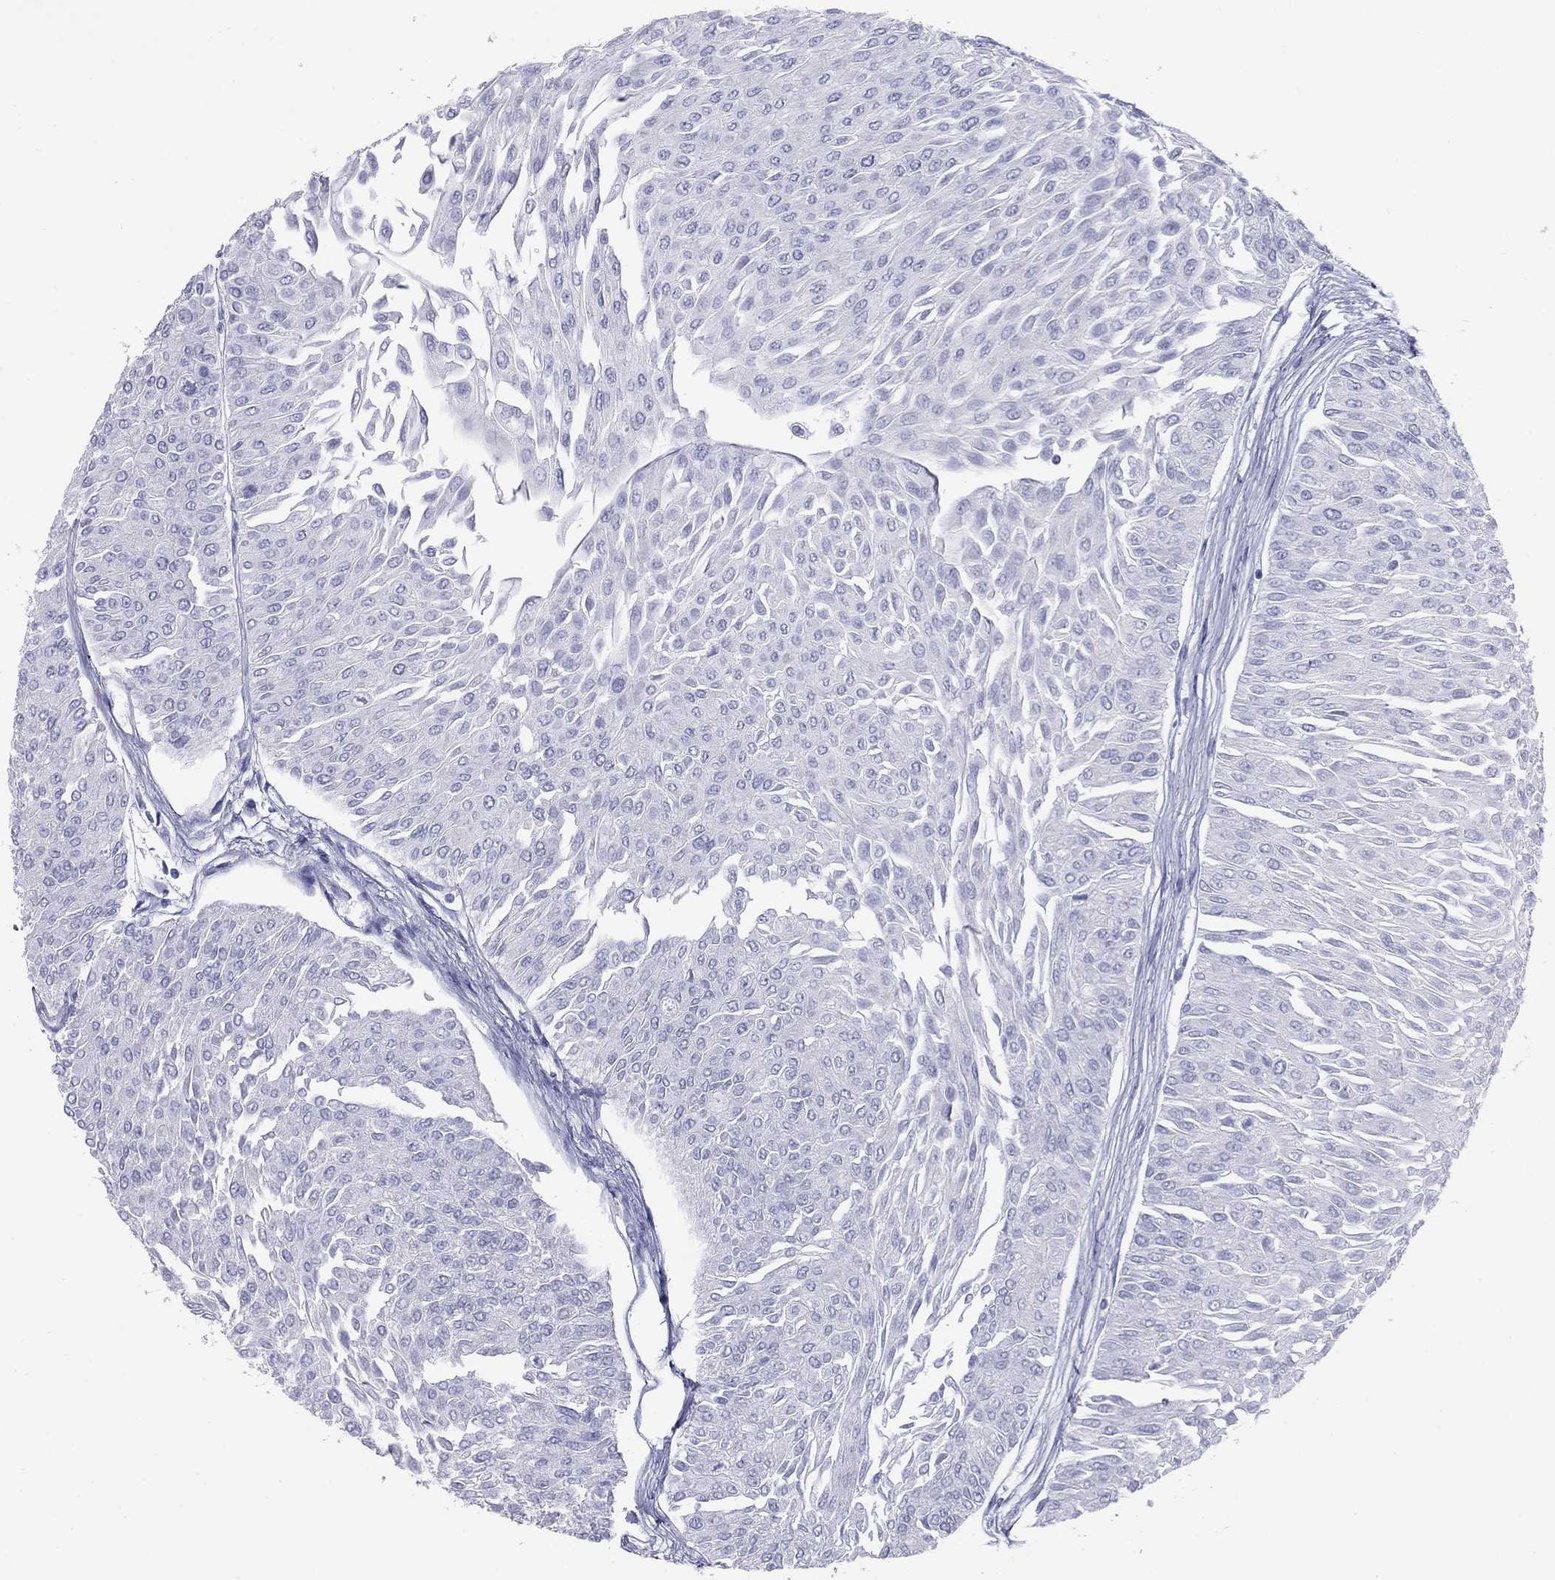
{"staining": {"intensity": "negative", "quantity": "none", "location": "none"}, "tissue": "urothelial cancer", "cell_type": "Tumor cells", "image_type": "cancer", "snomed": [{"axis": "morphology", "description": "Urothelial carcinoma, Low grade"}, {"axis": "topography", "description": "Urinary bladder"}], "caption": "The image shows no staining of tumor cells in urothelial cancer.", "gene": "NPPA", "patient": {"sex": "male", "age": 67}}